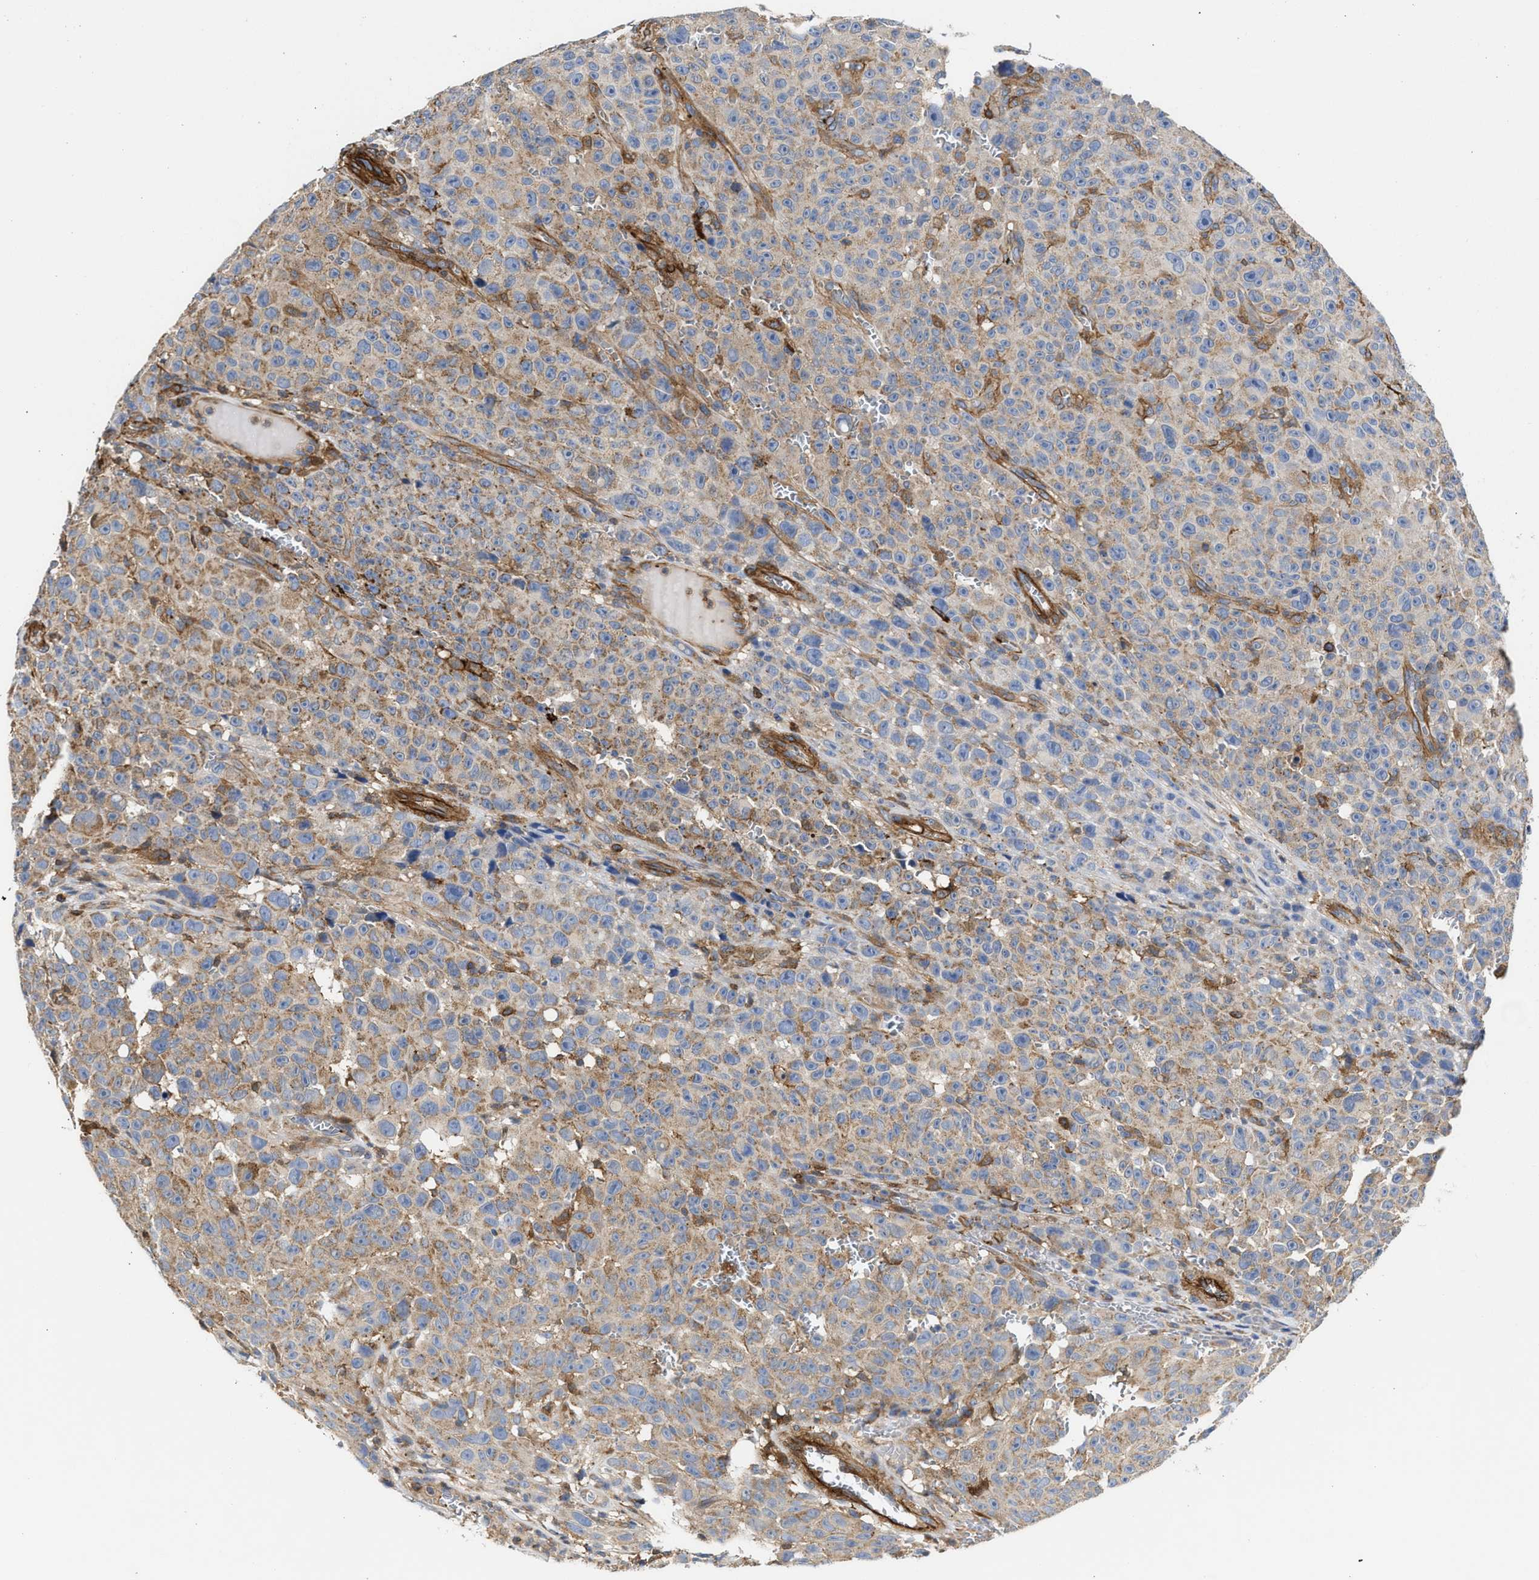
{"staining": {"intensity": "moderate", "quantity": "<25%", "location": "cytoplasmic/membranous"}, "tissue": "melanoma", "cell_type": "Tumor cells", "image_type": "cancer", "snomed": [{"axis": "morphology", "description": "Malignant melanoma, NOS"}, {"axis": "topography", "description": "Skin"}], "caption": "Immunohistochemistry (IHC) staining of malignant melanoma, which displays low levels of moderate cytoplasmic/membranous positivity in approximately <25% of tumor cells indicating moderate cytoplasmic/membranous protein positivity. The staining was performed using DAB (brown) for protein detection and nuclei were counterstained in hematoxylin (blue).", "gene": "HS3ST5", "patient": {"sex": "female", "age": 82}}